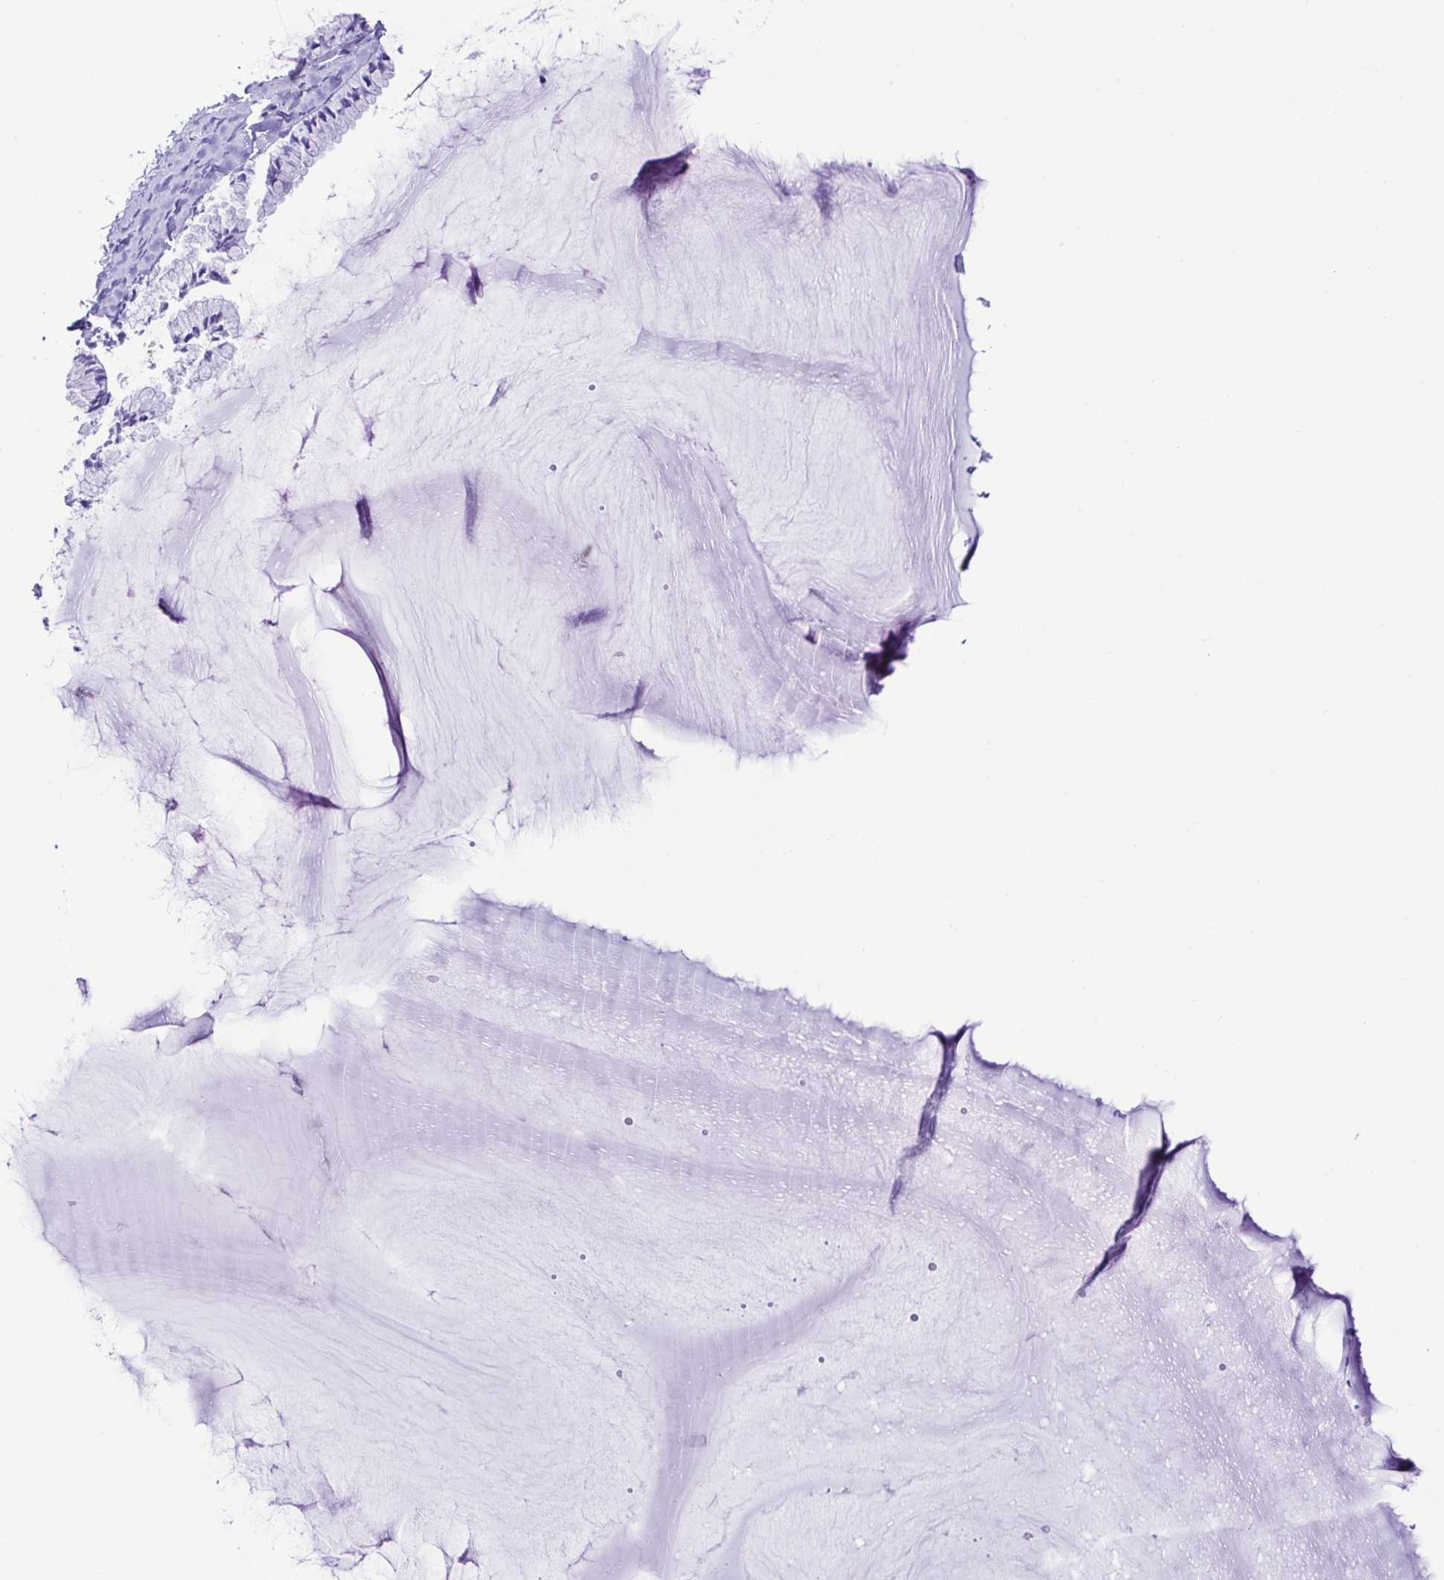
{"staining": {"intensity": "negative", "quantity": "none", "location": "none"}, "tissue": "cervix", "cell_type": "Glandular cells", "image_type": "normal", "snomed": [{"axis": "morphology", "description": "Normal tissue, NOS"}, {"axis": "topography", "description": "Cervix"}], "caption": "An immunohistochemistry (IHC) photomicrograph of unremarkable cervix is shown. There is no staining in glandular cells of cervix. (DAB IHC visualized using brightfield microscopy, high magnification).", "gene": "ERP27", "patient": {"sex": "female", "age": 40}}